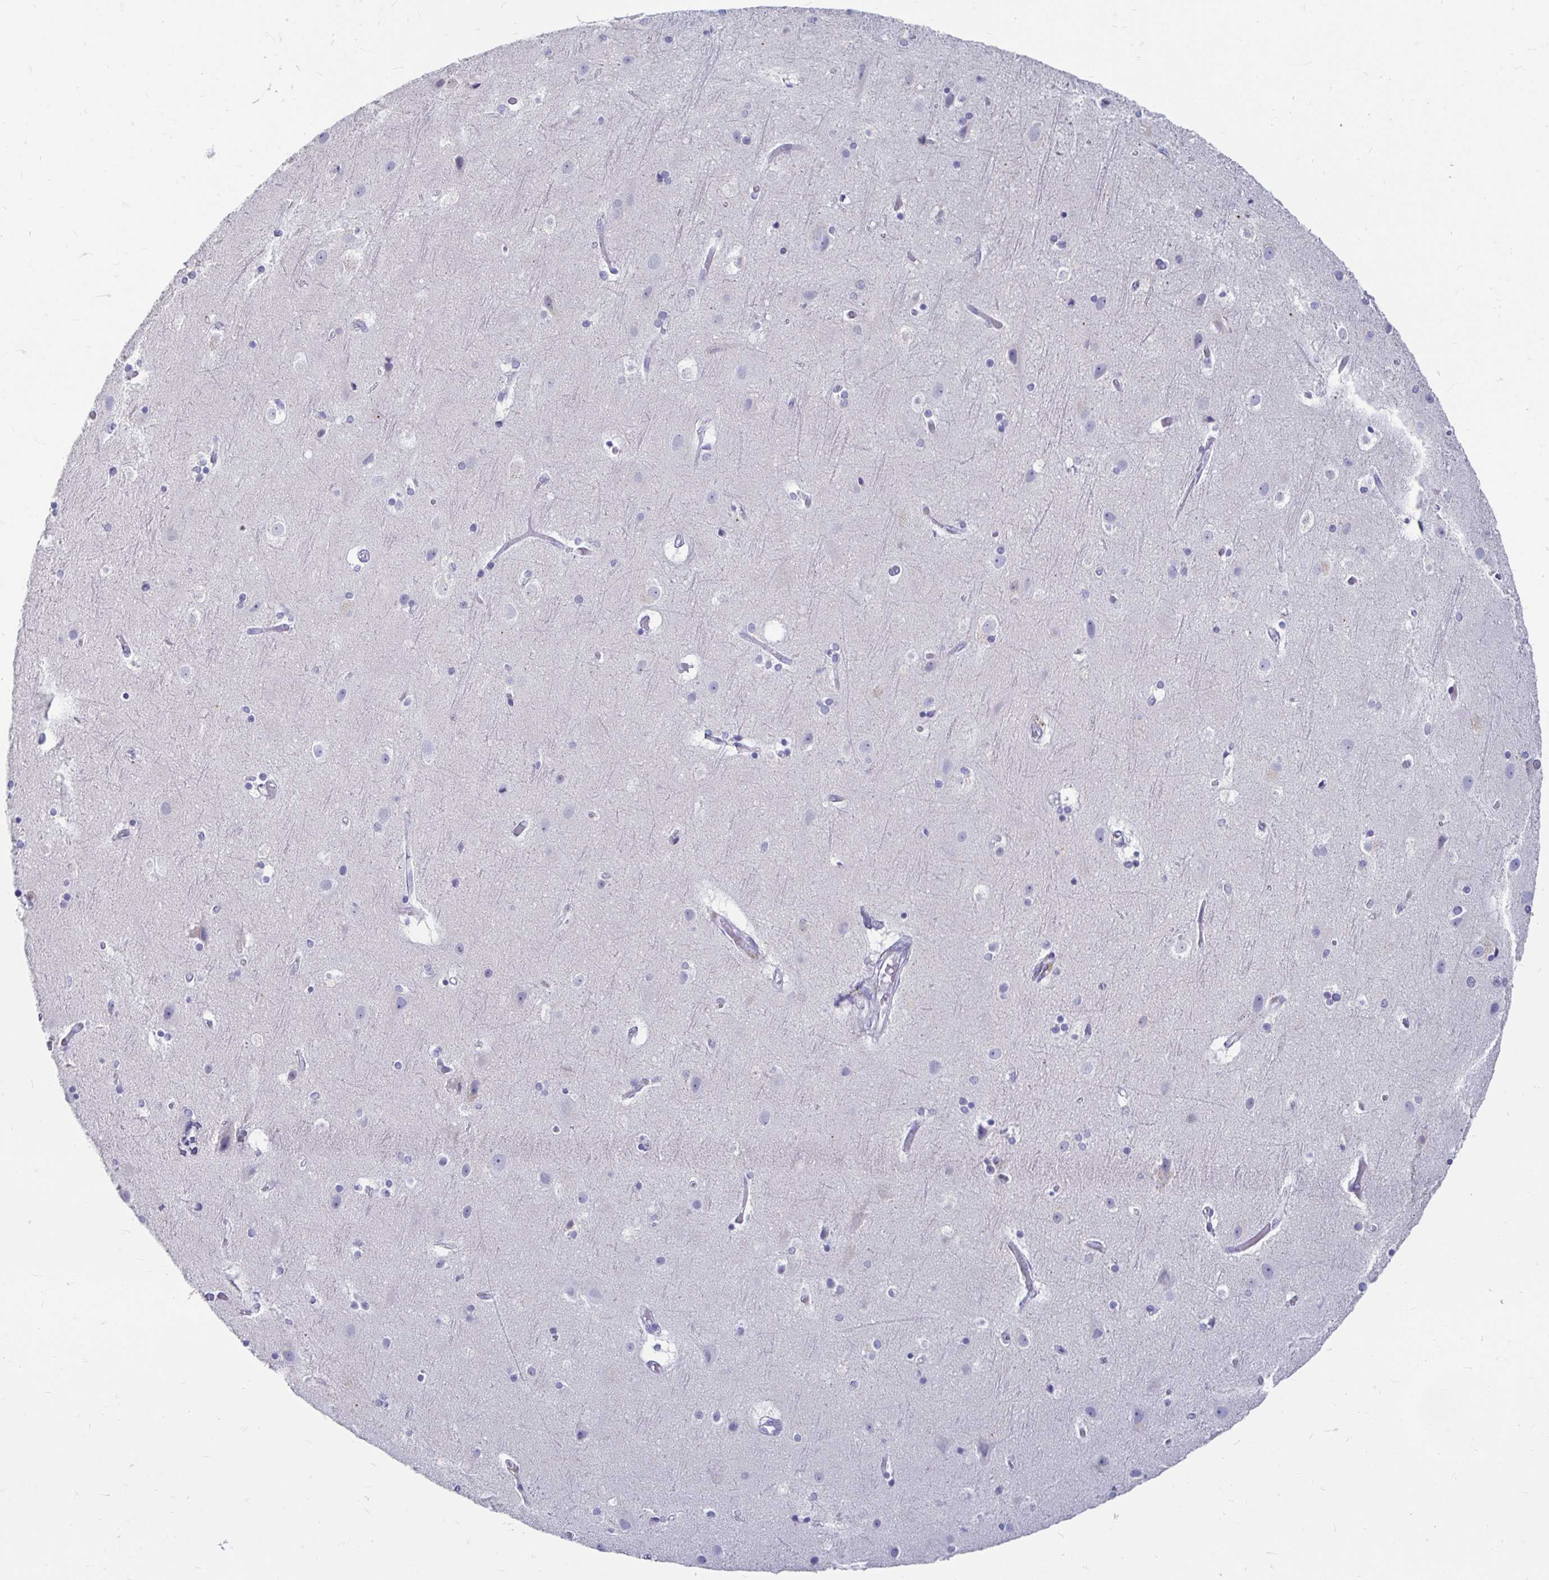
{"staining": {"intensity": "negative", "quantity": "none", "location": "none"}, "tissue": "cerebral cortex", "cell_type": "Endothelial cells", "image_type": "normal", "snomed": [{"axis": "morphology", "description": "Normal tissue, NOS"}, {"axis": "topography", "description": "Cerebral cortex"}], "caption": "An immunohistochemistry (IHC) photomicrograph of benign cerebral cortex is shown. There is no staining in endothelial cells of cerebral cortex.", "gene": "PEG10", "patient": {"sex": "female", "age": 52}}